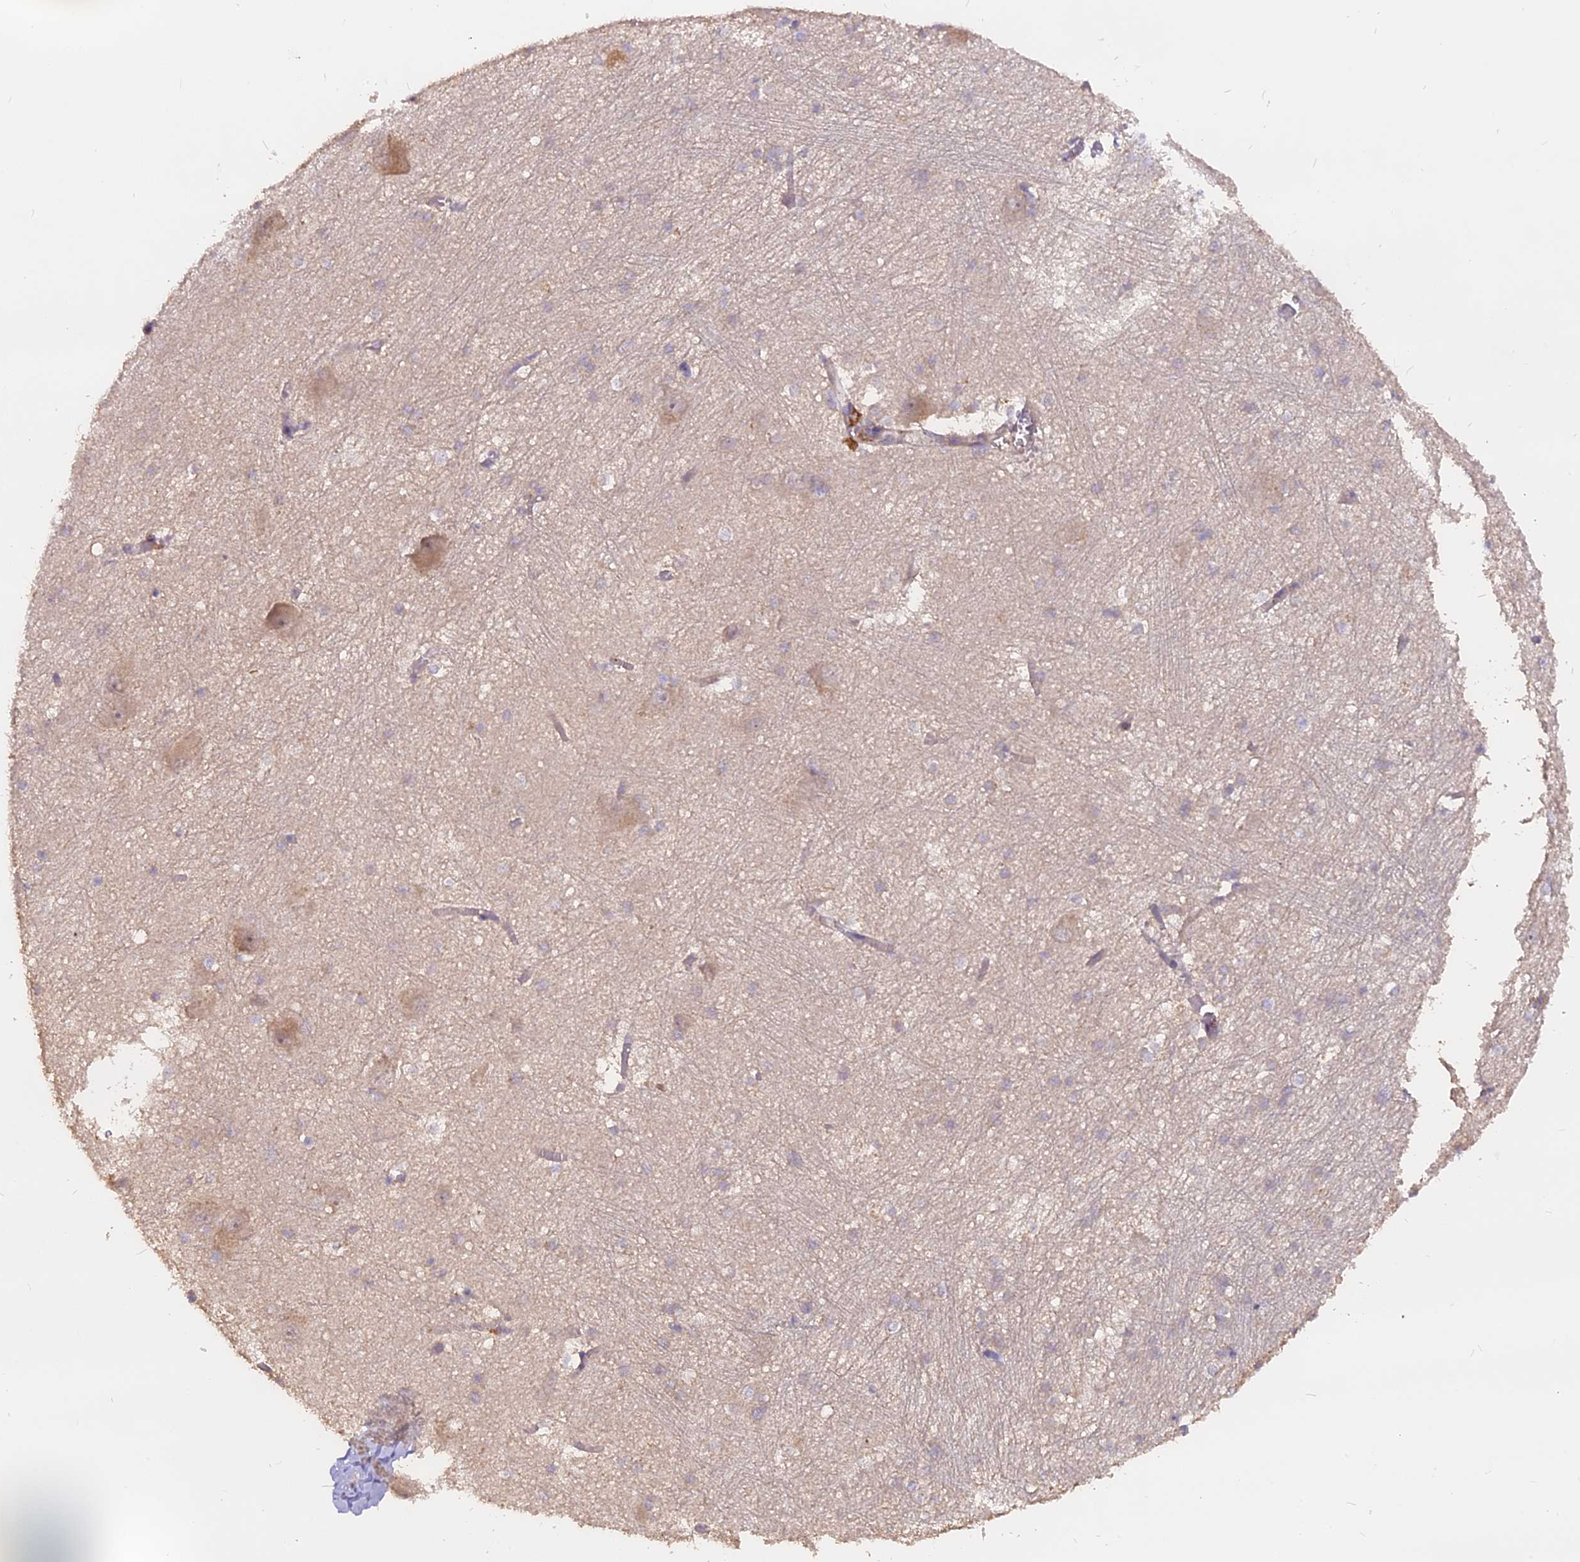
{"staining": {"intensity": "negative", "quantity": "none", "location": "none"}, "tissue": "caudate", "cell_type": "Glial cells", "image_type": "normal", "snomed": [{"axis": "morphology", "description": "Normal tissue, NOS"}, {"axis": "topography", "description": "Lateral ventricle wall"}], "caption": "IHC of benign caudate exhibits no expression in glial cells. (Stains: DAB immunohistochemistry (IHC) with hematoxylin counter stain, Microscopy: brightfield microscopy at high magnification).", "gene": "MEMO1", "patient": {"sex": "male", "age": 37}}